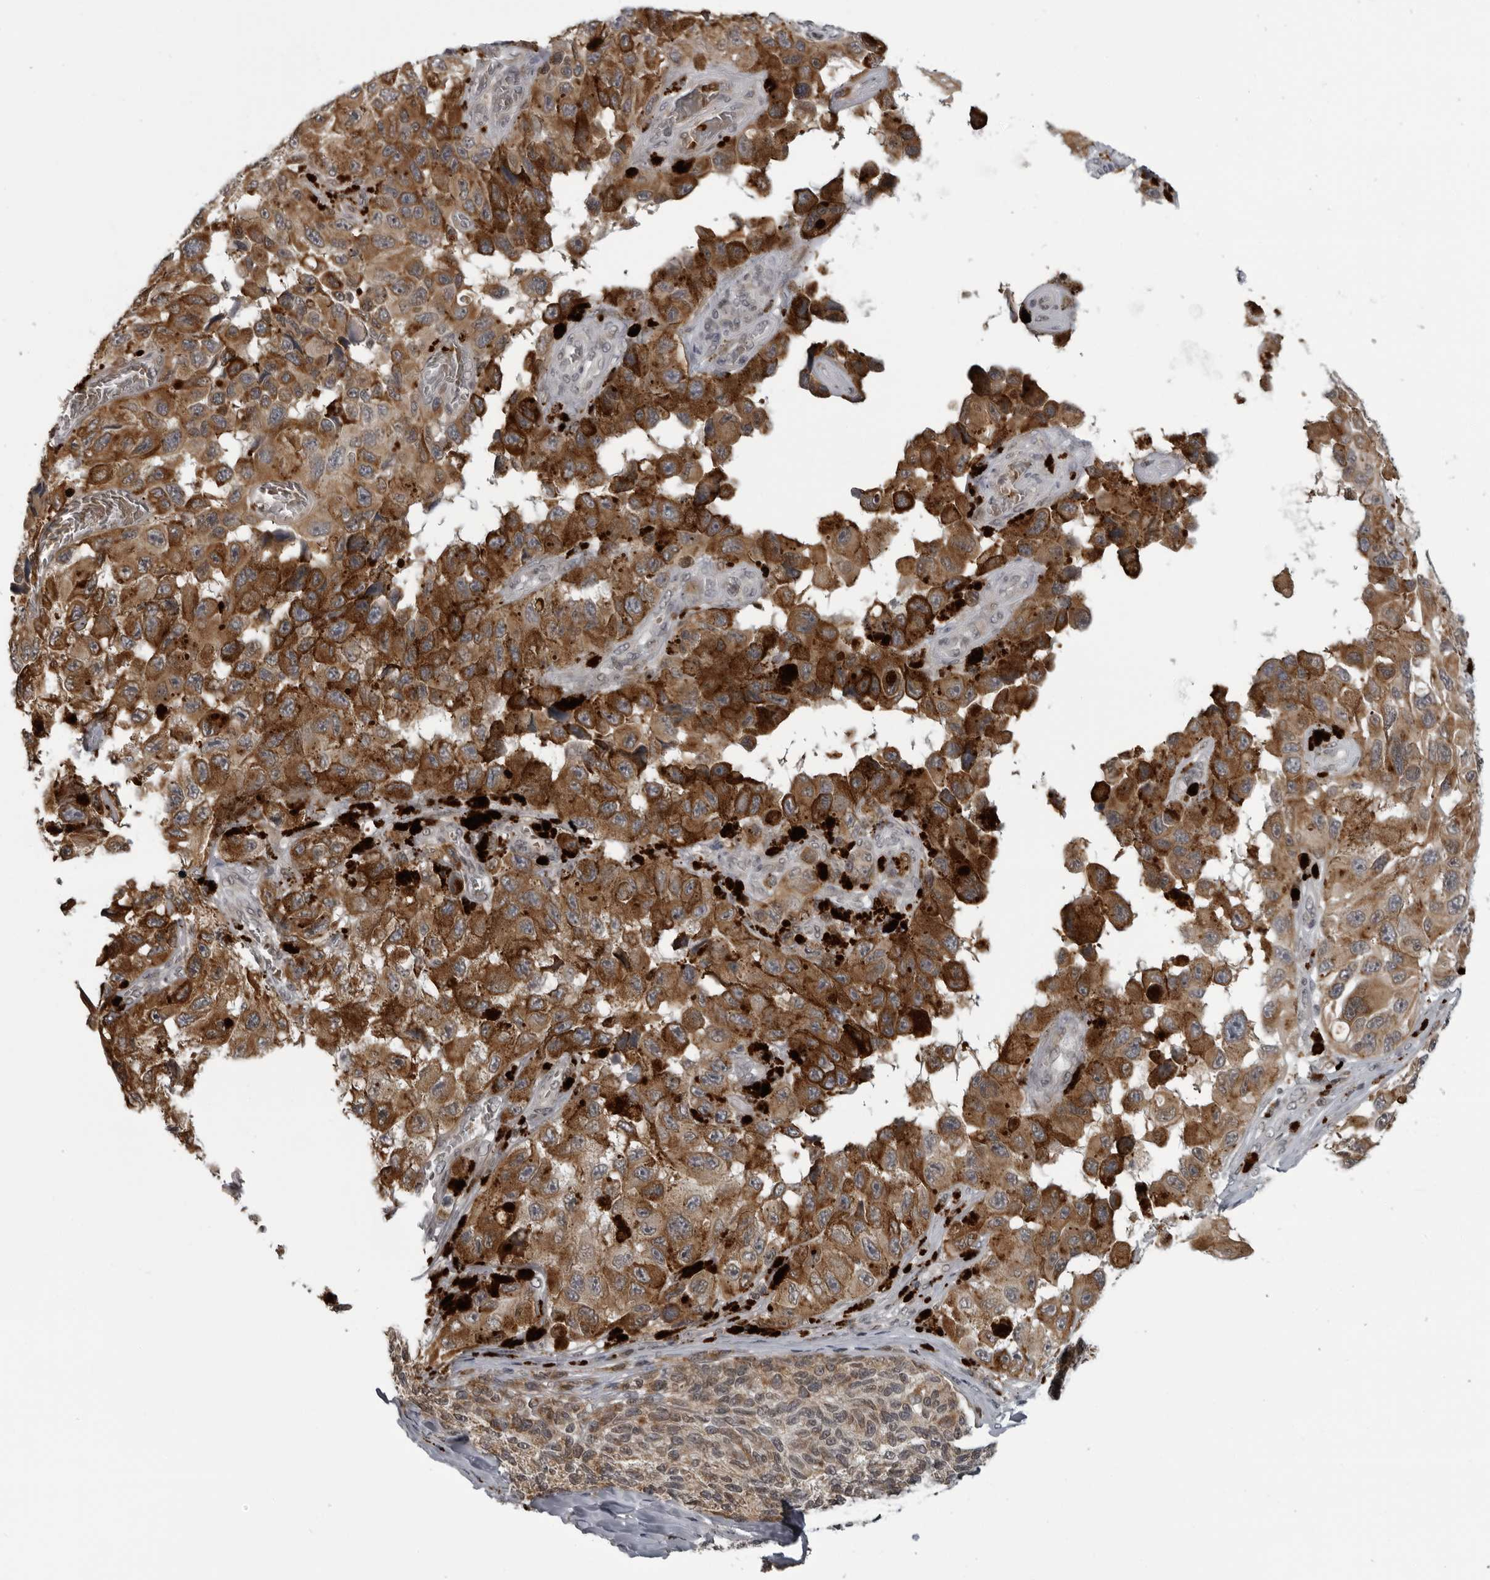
{"staining": {"intensity": "moderate", "quantity": ">75%", "location": "cytoplasmic/membranous"}, "tissue": "melanoma", "cell_type": "Tumor cells", "image_type": "cancer", "snomed": [{"axis": "morphology", "description": "Malignant melanoma, NOS"}, {"axis": "topography", "description": "Skin"}], "caption": "Melanoma stained for a protein reveals moderate cytoplasmic/membranous positivity in tumor cells. The staining is performed using DAB (3,3'-diaminobenzidine) brown chromogen to label protein expression. The nuclei are counter-stained blue using hematoxylin.", "gene": "THOP1", "patient": {"sex": "female", "age": 73}}